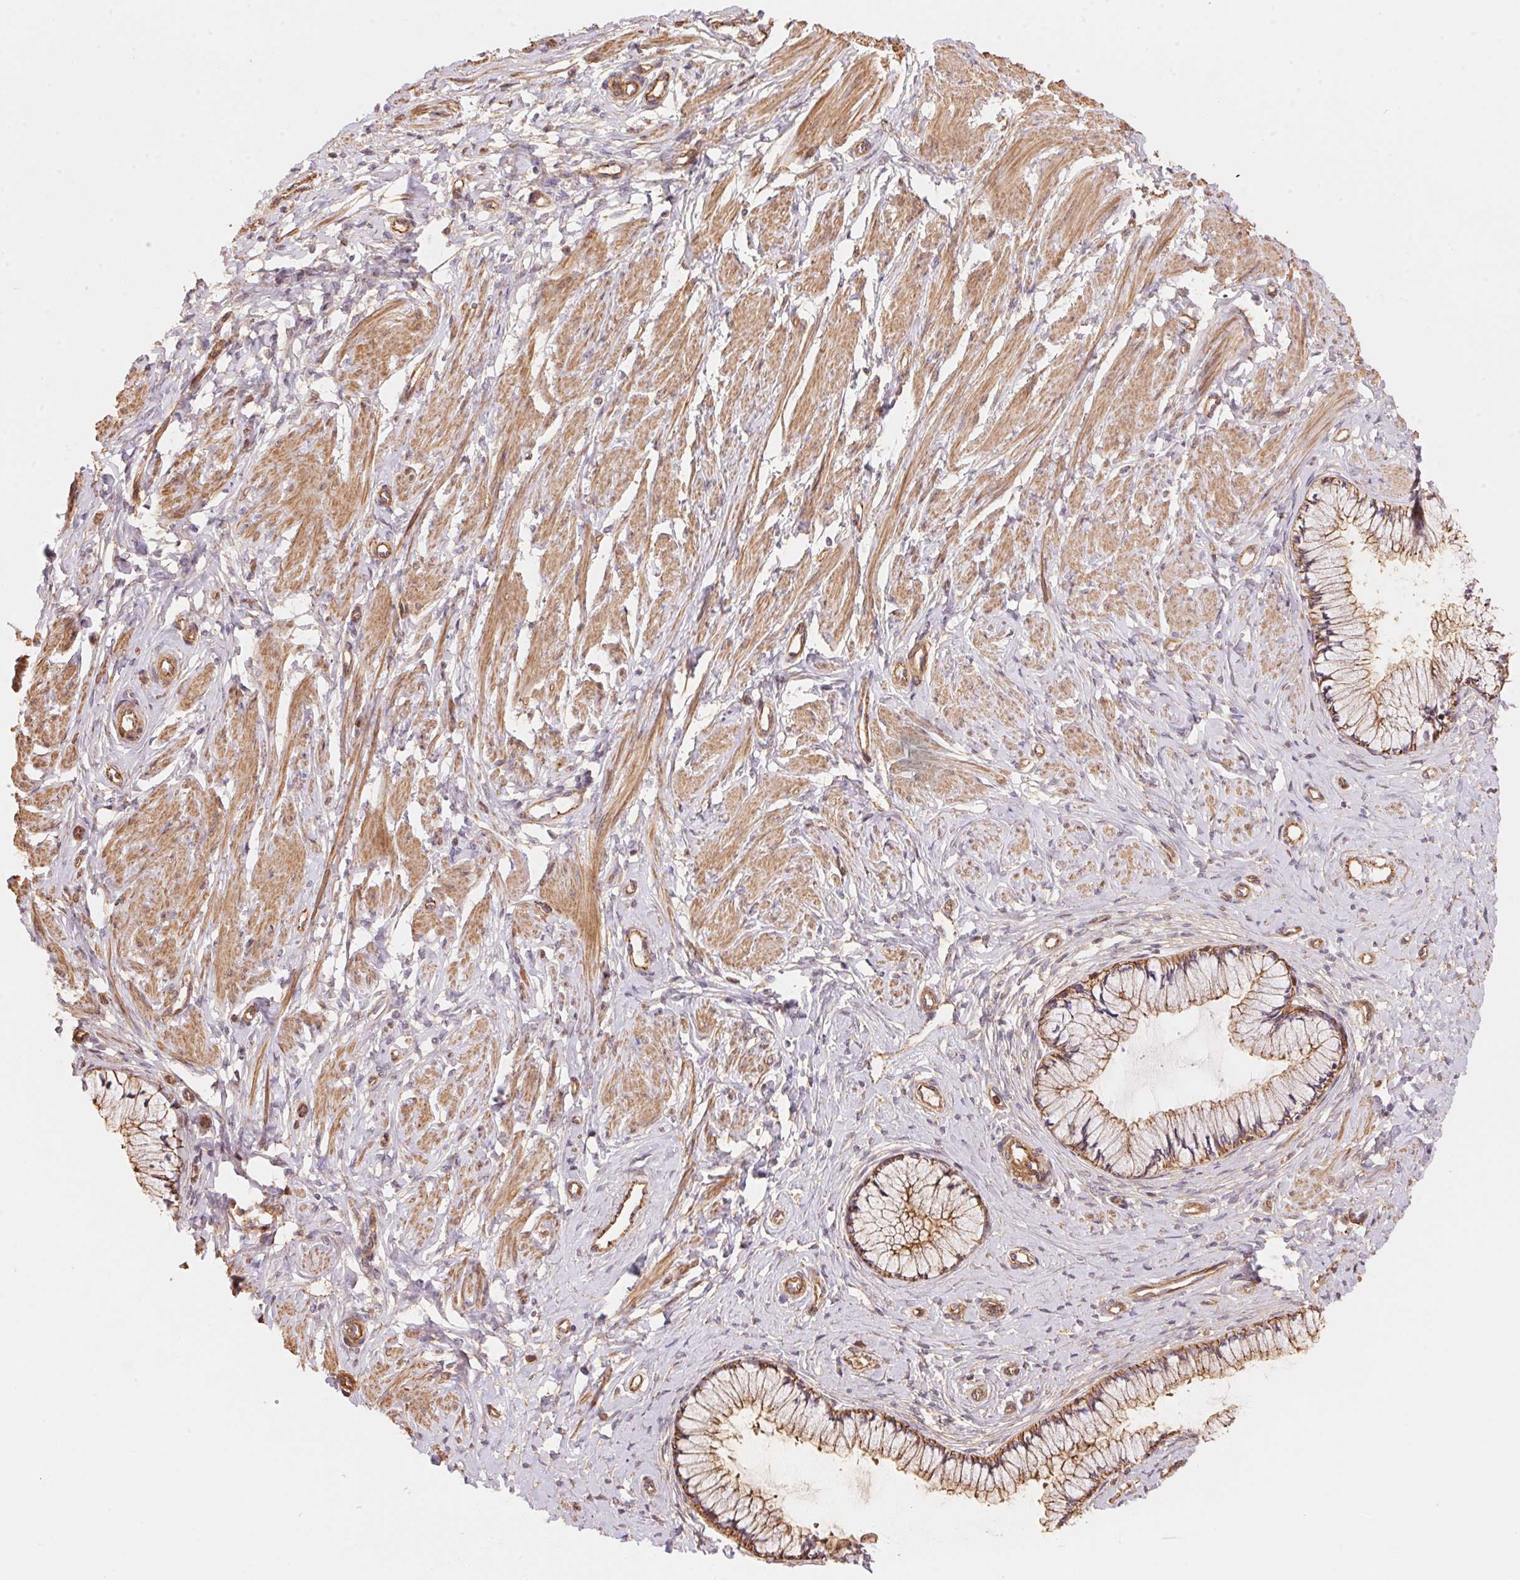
{"staining": {"intensity": "moderate", "quantity": ">75%", "location": "cytoplasmic/membranous"}, "tissue": "cervix", "cell_type": "Glandular cells", "image_type": "normal", "snomed": [{"axis": "morphology", "description": "Normal tissue, NOS"}, {"axis": "topography", "description": "Cervix"}], "caption": "A brown stain shows moderate cytoplasmic/membranous positivity of a protein in glandular cells of benign cervix. Nuclei are stained in blue.", "gene": "FRAS1", "patient": {"sex": "female", "age": 37}}